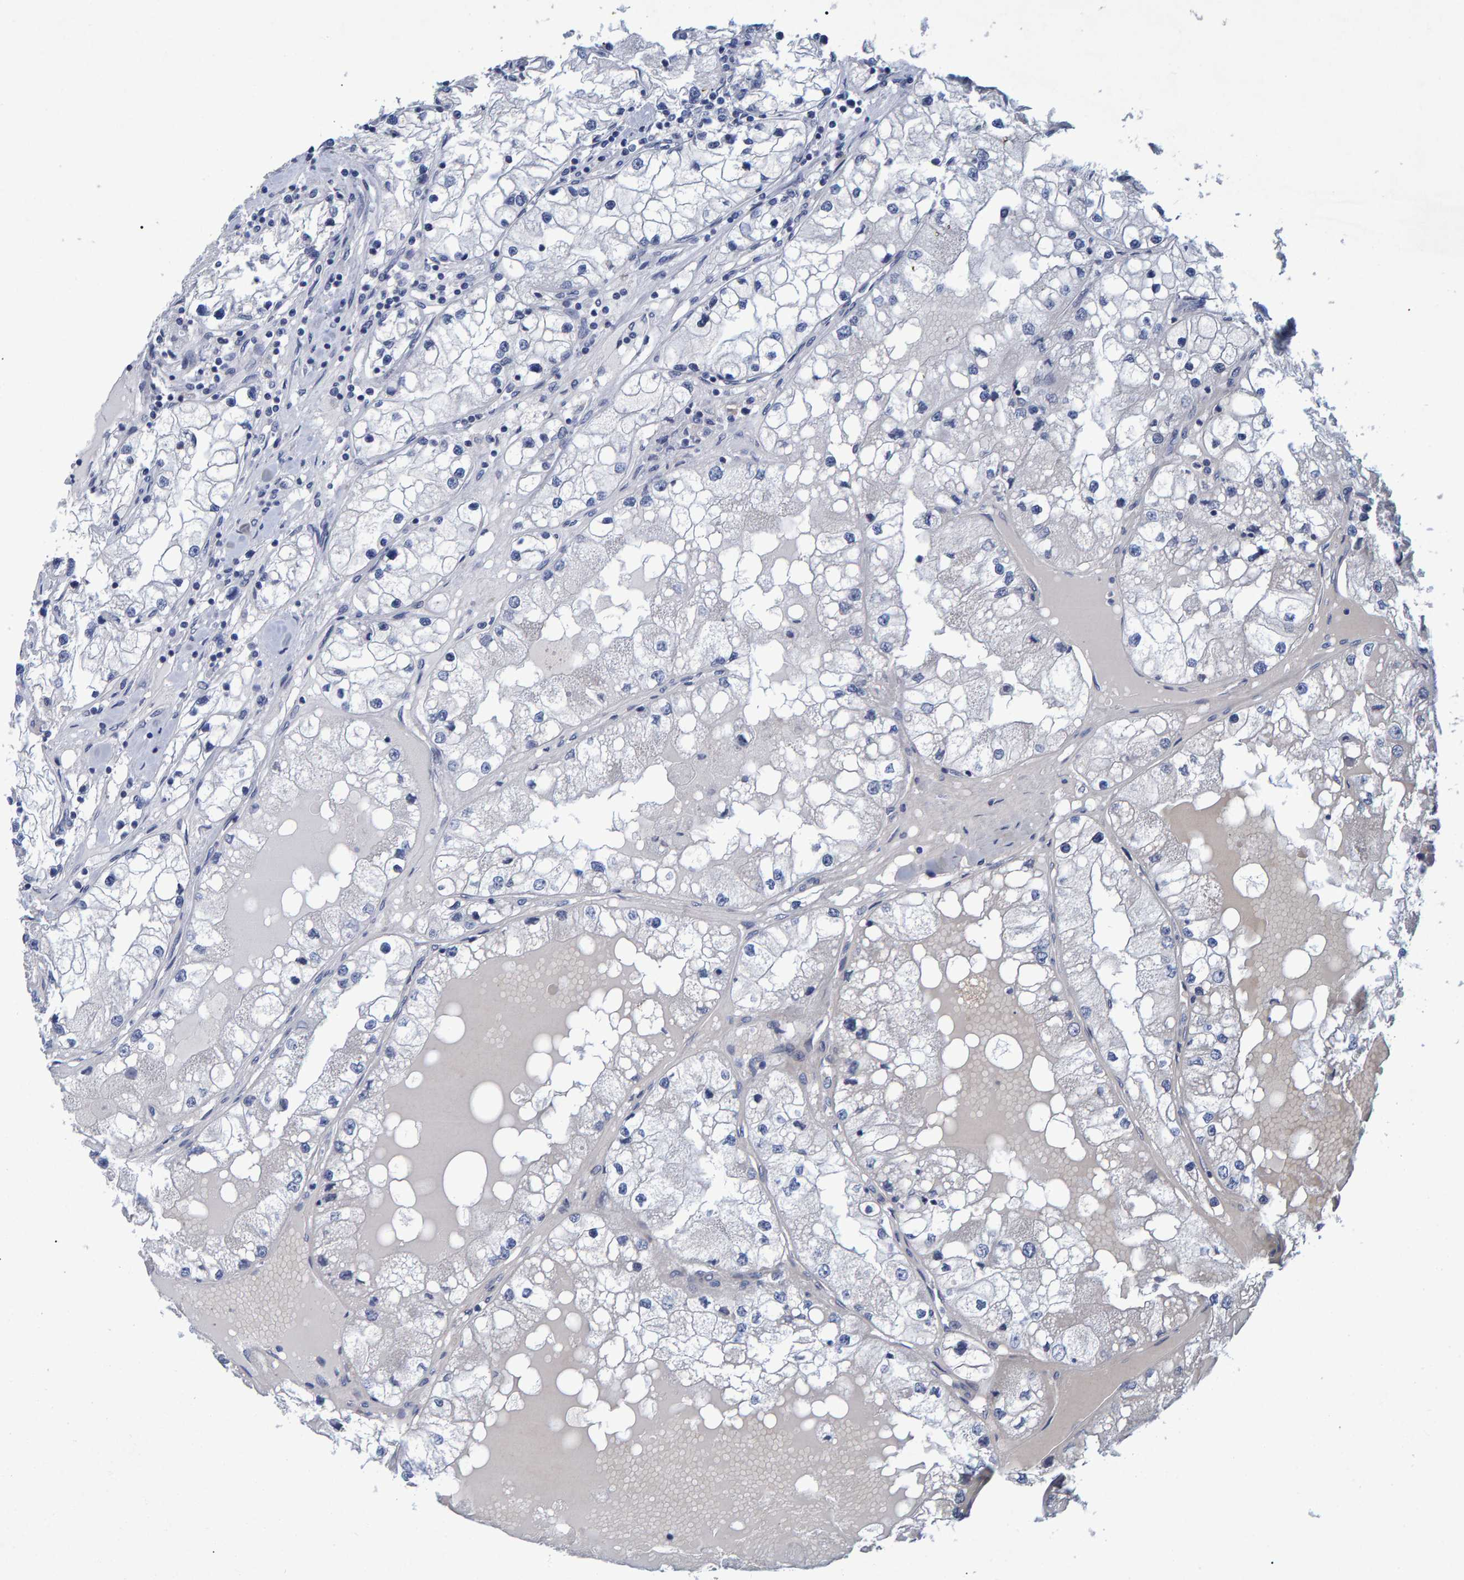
{"staining": {"intensity": "negative", "quantity": "none", "location": "none"}, "tissue": "renal cancer", "cell_type": "Tumor cells", "image_type": "cancer", "snomed": [{"axis": "morphology", "description": "Adenocarcinoma, NOS"}, {"axis": "topography", "description": "Kidney"}], "caption": "There is no significant expression in tumor cells of renal cancer.", "gene": "QKI", "patient": {"sex": "male", "age": 68}}